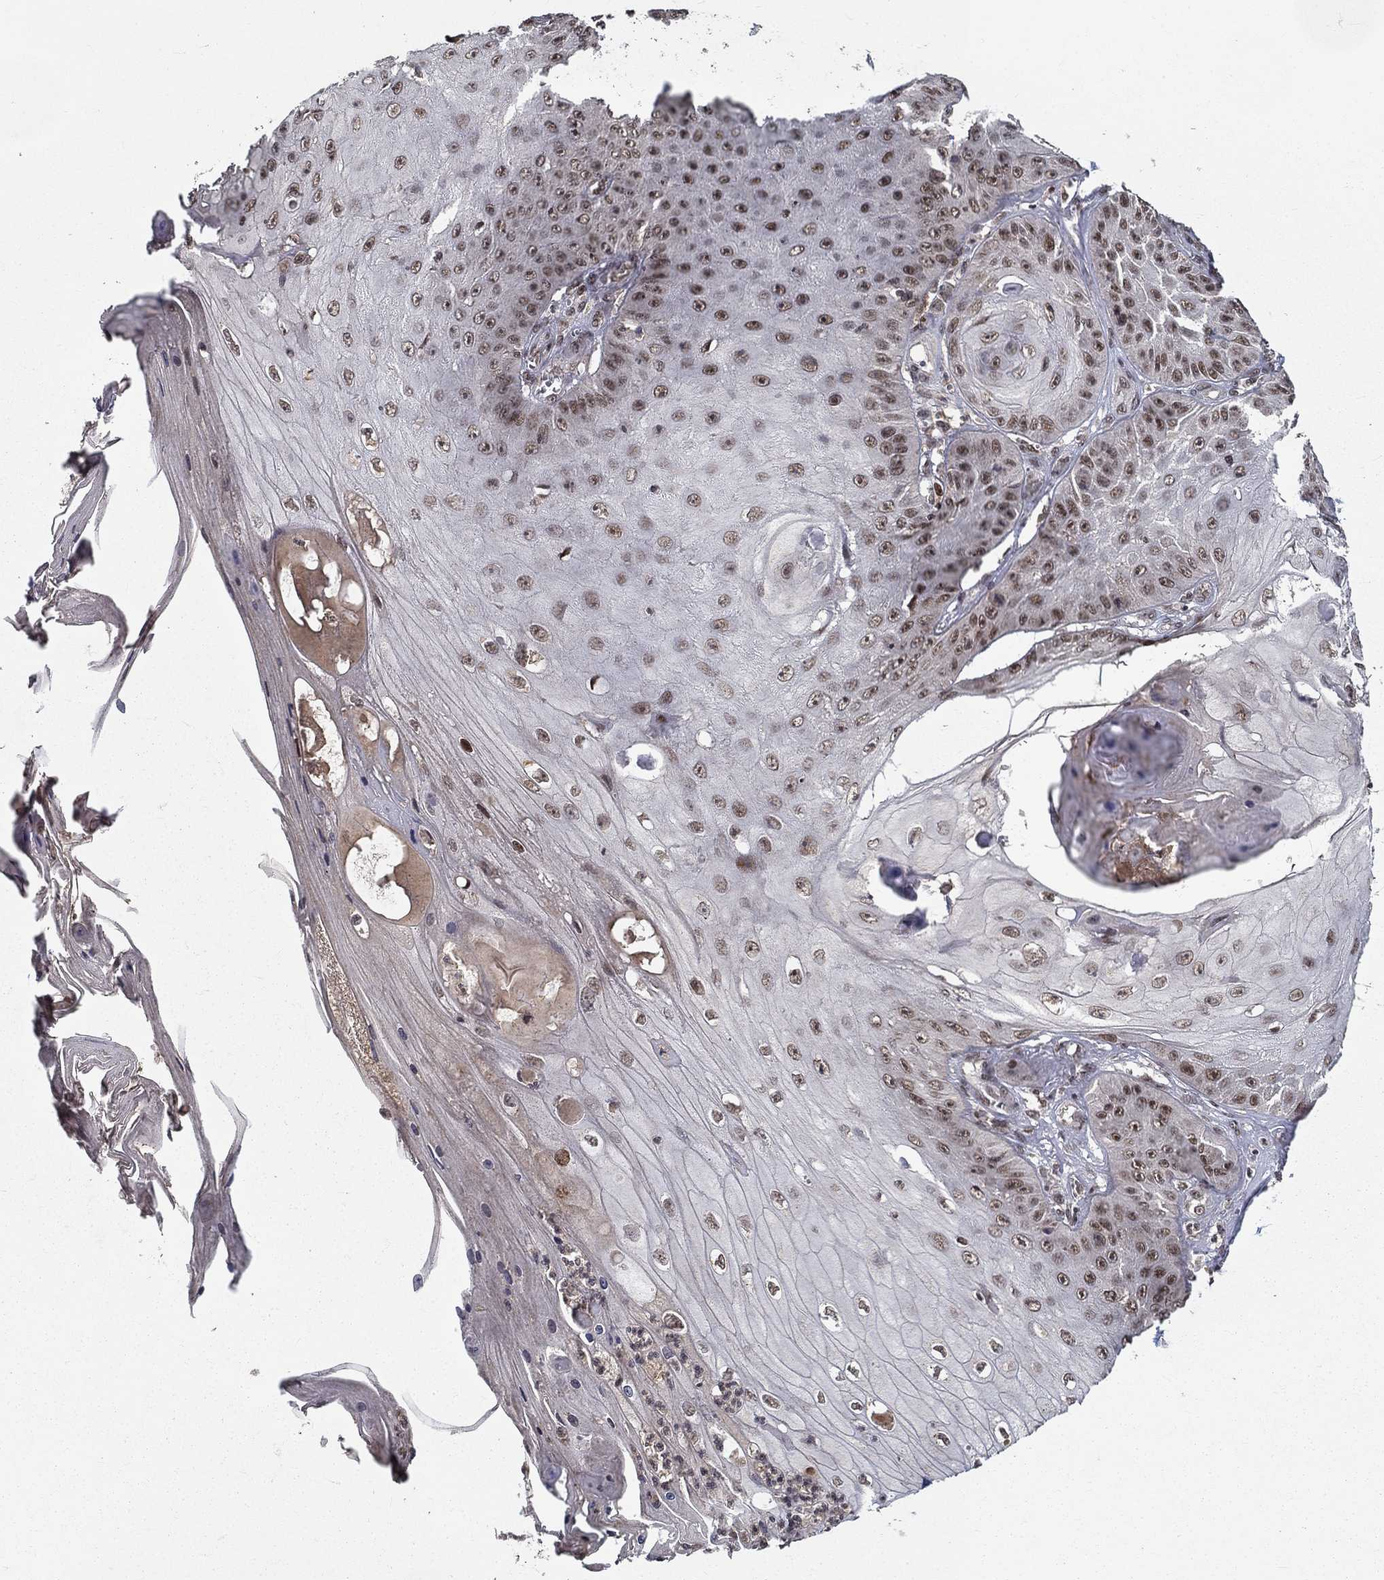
{"staining": {"intensity": "moderate", "quantity": "25%-75%", "location": "nuclear"}, "tissue": "skin cancer", "cell_type": "Tumor cells", "image_type": "cancer", "snomed": [{"axis": "morphology", "description": "Squamous cell carcinoma, NOS"}, {"axis": "topography", "description": "Skin"}], "caption": "Brown immunohistochemical staining in squamous cell carcinoma (skin) displays moderate nuclear positivity in about 25%-75% of tumor cells.", "gene": "CDCA7L", "patient": {"sex": "male", "age": 70}}